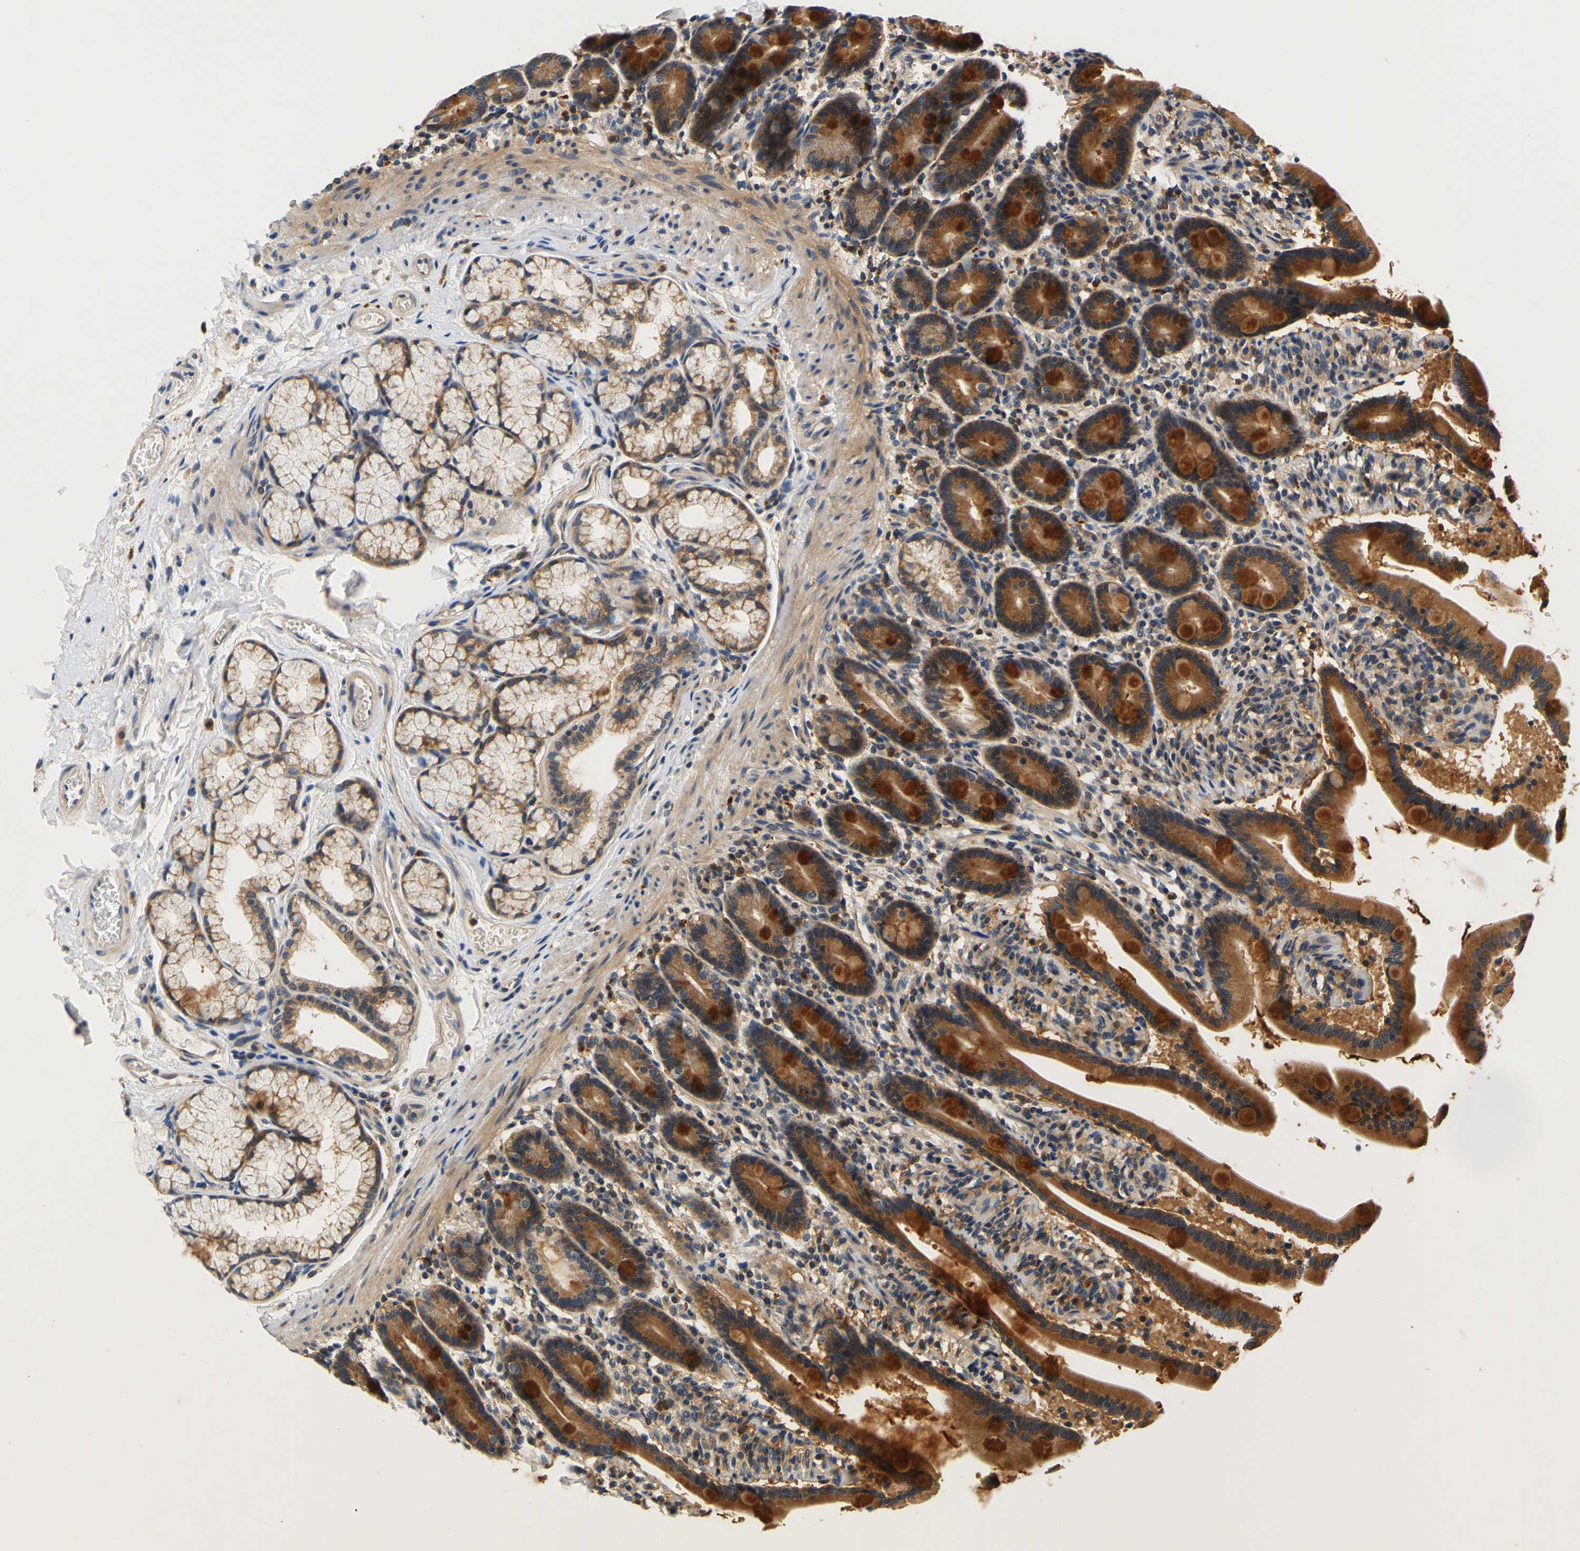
{"staining": {"intensity": "strong", "quantity": ">75%", "location": "cytoplasmic/membranous"}, "tissue": "duodenum", "cell_type": "Glandular cells", "image_type": "normal", "snomed": [{"axis": "morphology", "description": "Normal tissue, NOS"}, {"axis": "topography", "description": "Duodenum"}], "caption": "Duodenum stained with a brown dye shows strong cytoplasmic/membranous positive expression in about >75% of glandular cells.", "gene": "TNIK", "patient": {"sex": "male", "age": 54}}